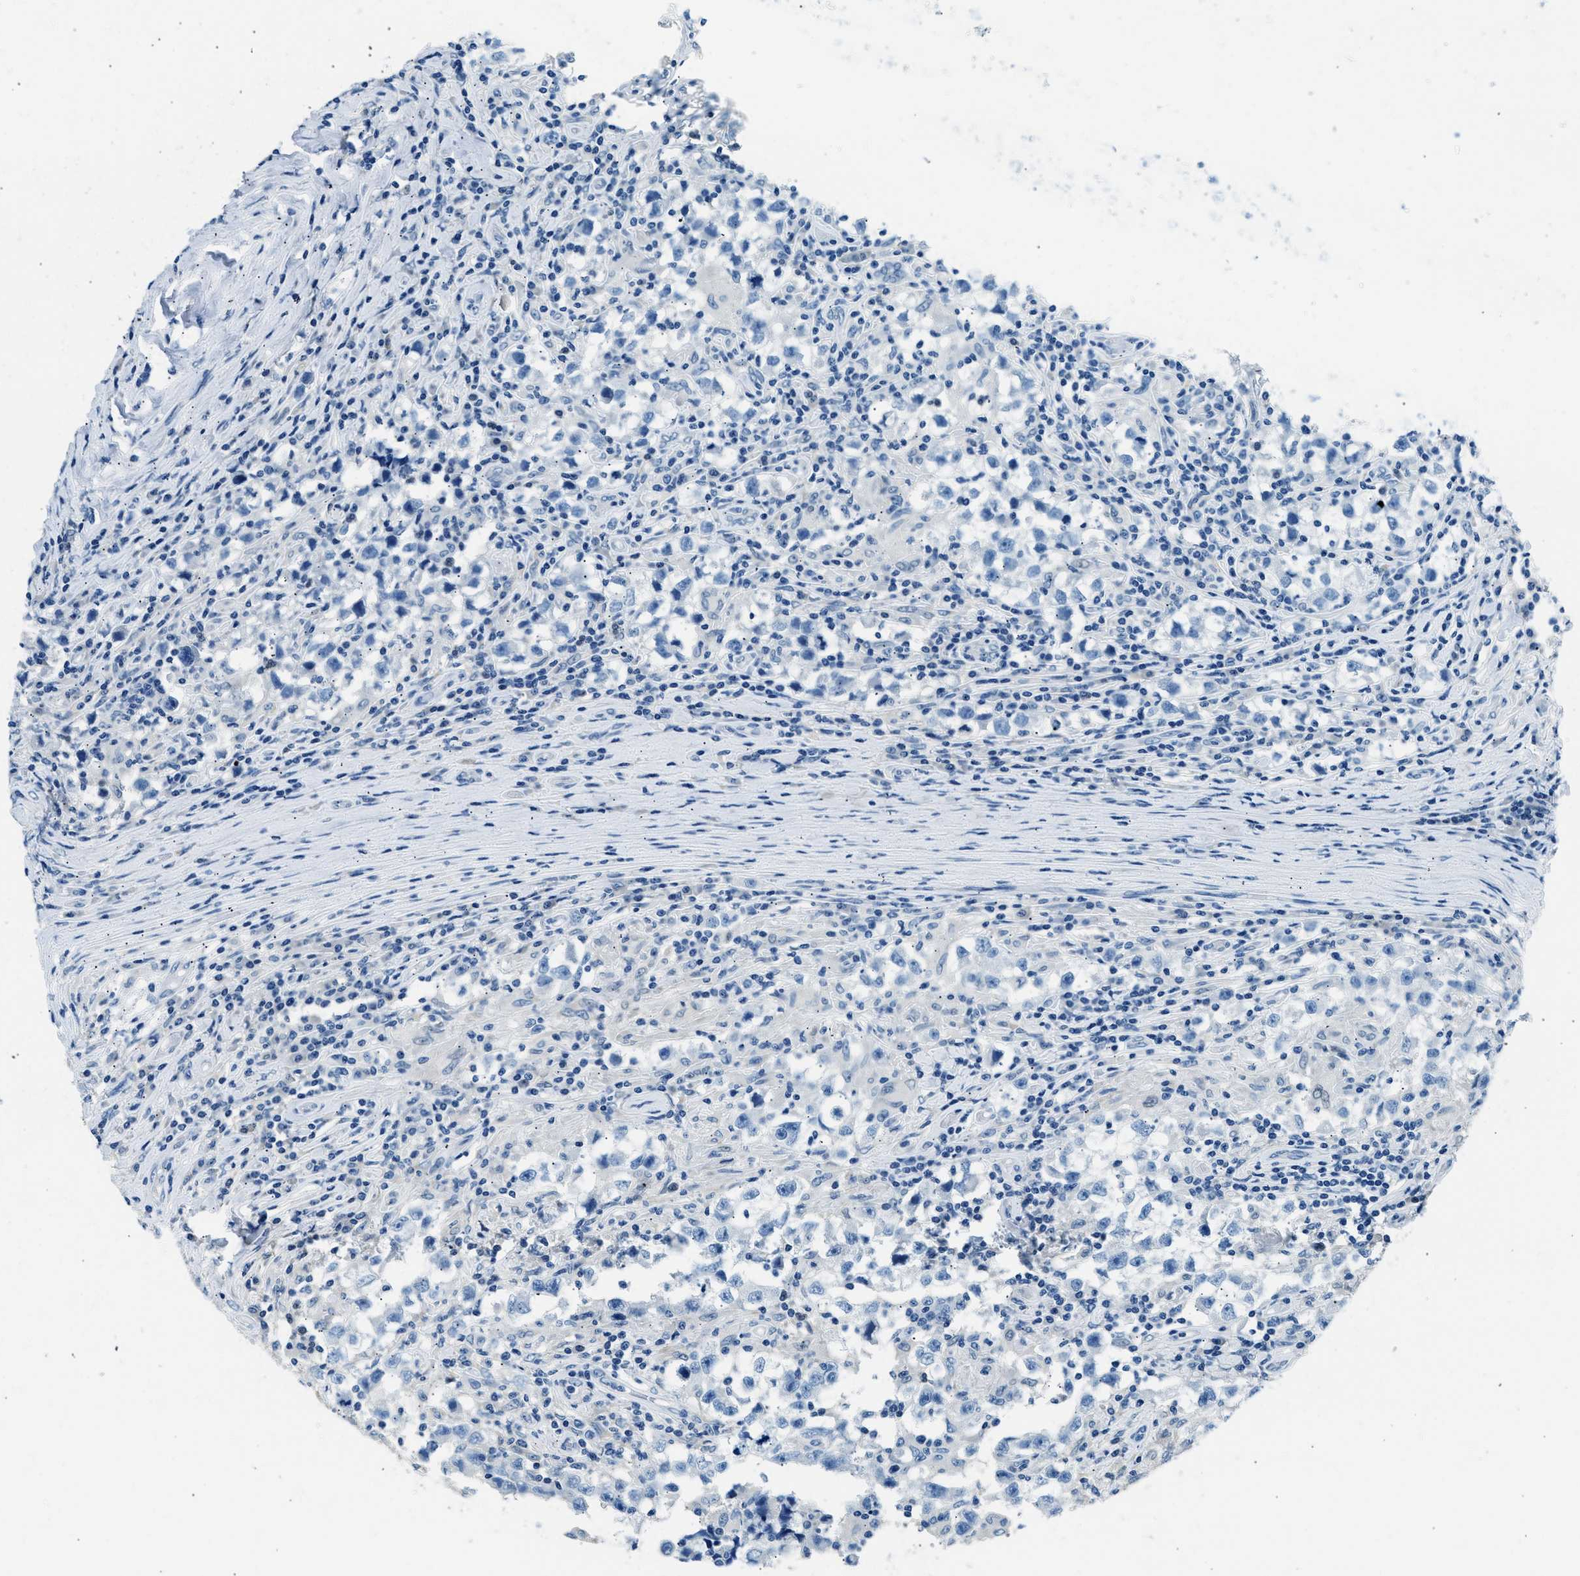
{"staining": {"intensity": "negative", "quantity": "none", "location": "none"}, "tissue": "testis cancer", "cell_type": "Tumor cells", "image_type": "cancer", "snomed": [{"axis": "morphology", "description": "Carcinoma, Embryonal, NOS"}, {"axis": "topography", "description": "Testis"}], "caption": "Image shows no significant protein expression in tumor cells of testis cancer (embryonal carcinoma).", "gene": "CLDN18", "patient": {"sex": "male", "age": 21}}